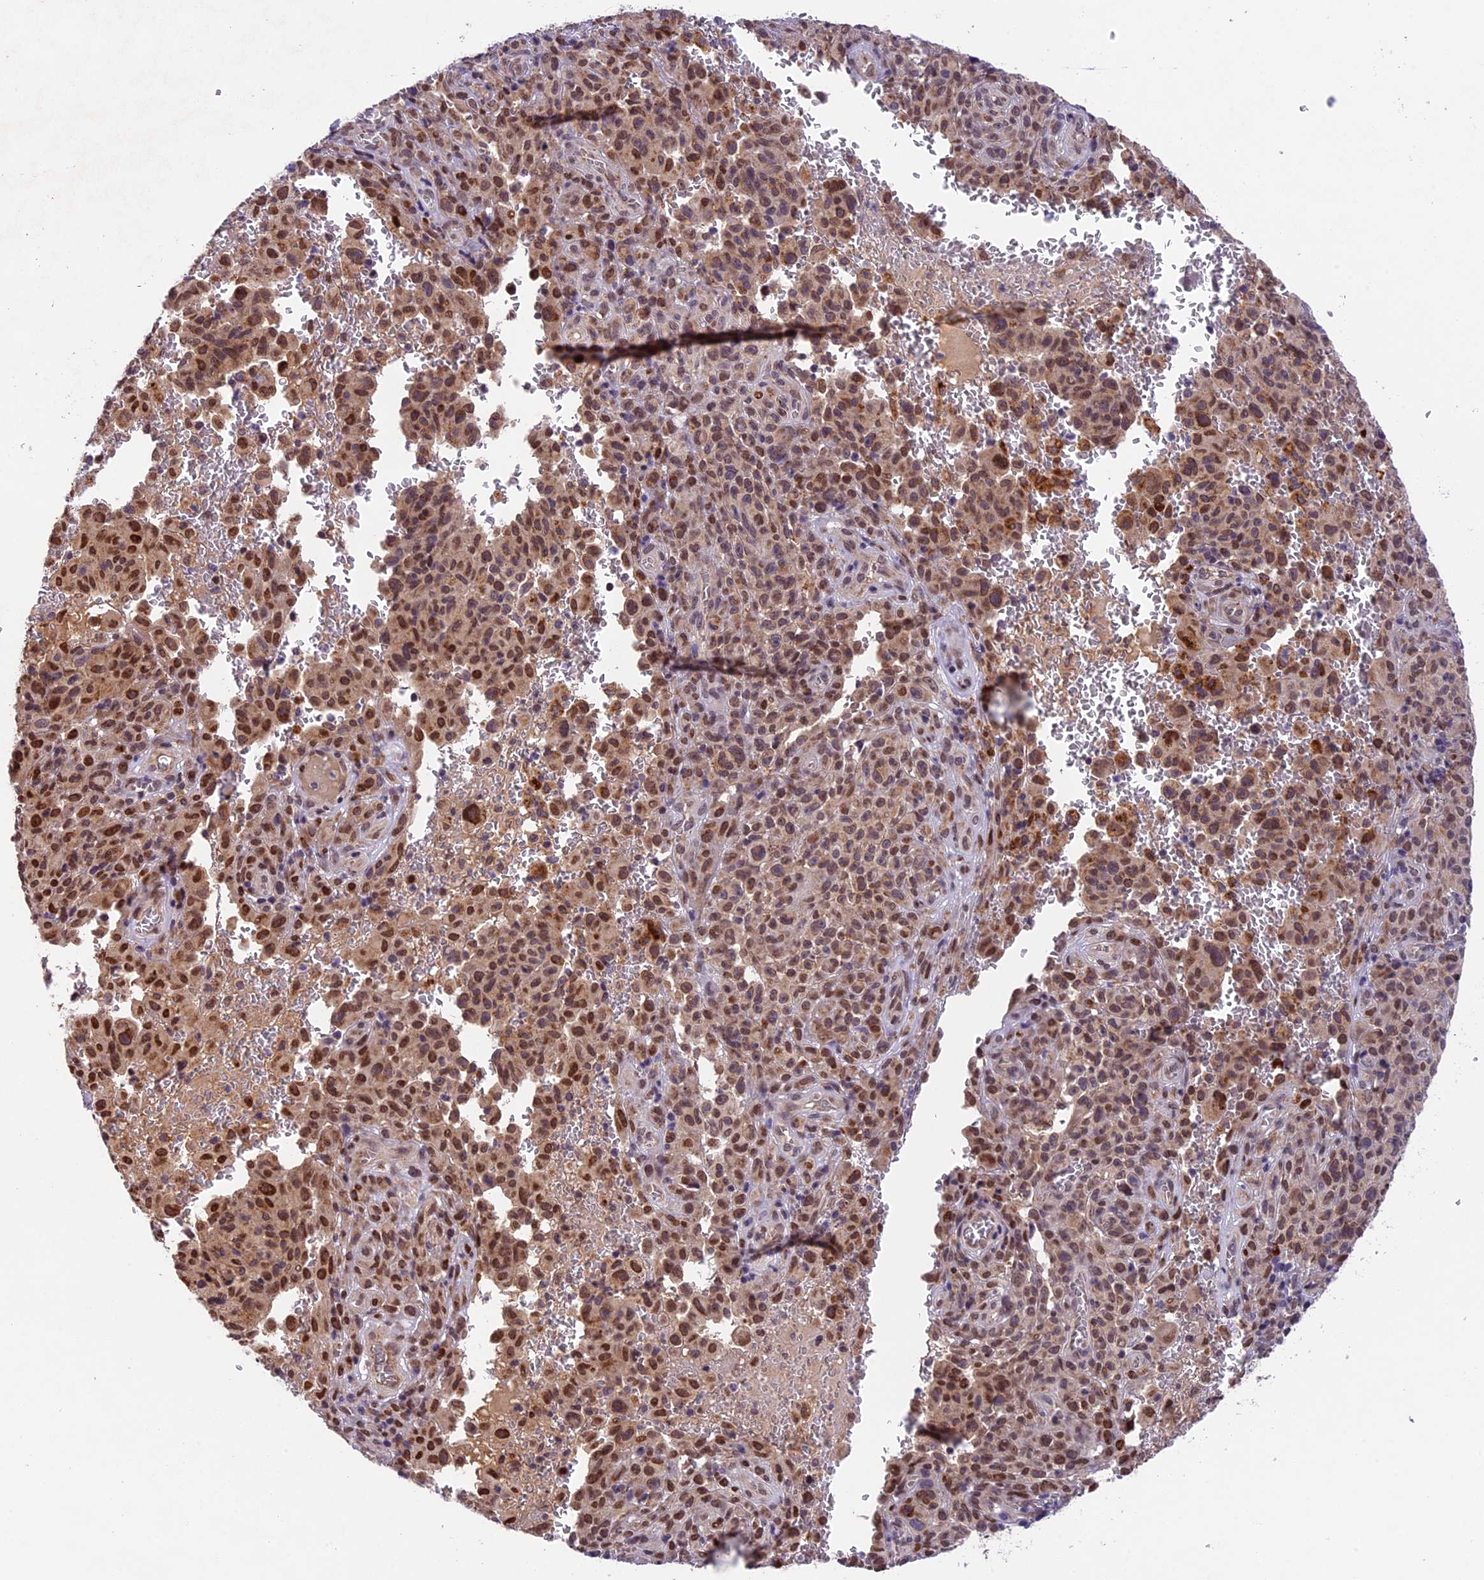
{"staining": {"intensity": "moderate", "quantity": ">75%", "location": "cytoplasmic/membranous,nuclear"}, "tissue": "melanoma", "cell_type": "Tumor cells", "image_type": "cancer", "snomed": [{"axis": "morphology", "description": "Malignant melanoma, NOS"}, {"axis": "topography", "description": "Skin"}], "caption": "High-magnification brightfield microscopy of malignant melanoma stained with DAB (brown) and counterstained with hematoxylin (blue). tumor cells exhibit moderate cytoplasmic/membranous and nuclear positivity is appreciated in approximately>75% of cells.", "gene": "CCSER1", "patient": {"sex": "female", "age": 82}}